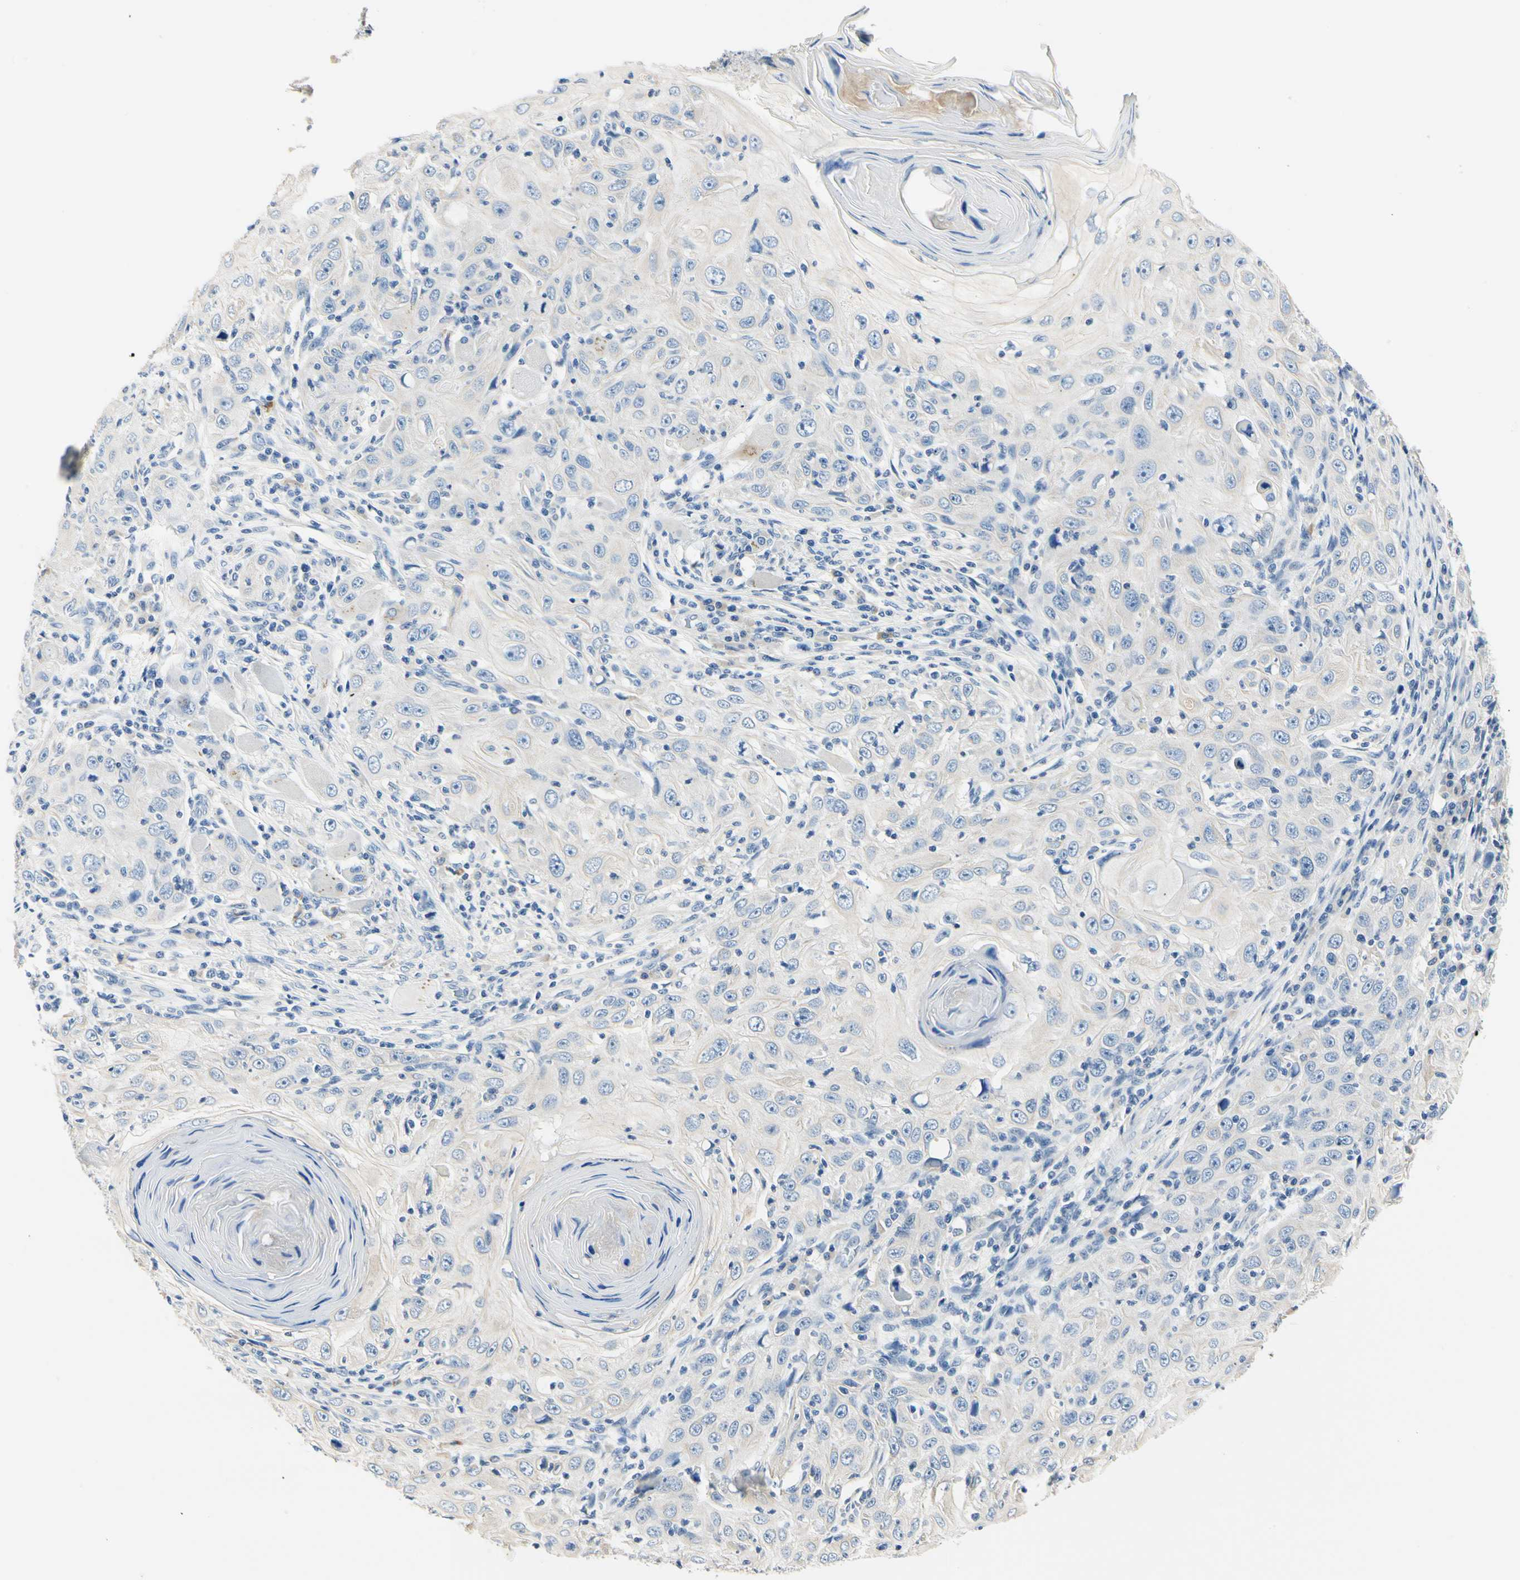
{"staining": {"intensity": "negative", "quantity": "none", "location": "none"}, "tissue": "skin cancer", "cell_type": "Tumor cells", "image_type": "cancer", "snomed": [{"axis": "morphology", "description": "Squamous cell carcinoma, NOS"}, {"axis": "topography", "description": "Skin"}], "caption": "A high-resolution histopathology image shows immunohistochemistry (IHC) staining of skin cancer (squamous cell carcinoma), which displays no significant staining in tumor cells. (DAB (3,3'-diaminobenzidine) IHC visualized using brightfield microscopy, high magnification).", "gene": "TGFBR3", "patient": {"sex": "female", "age": 88}}